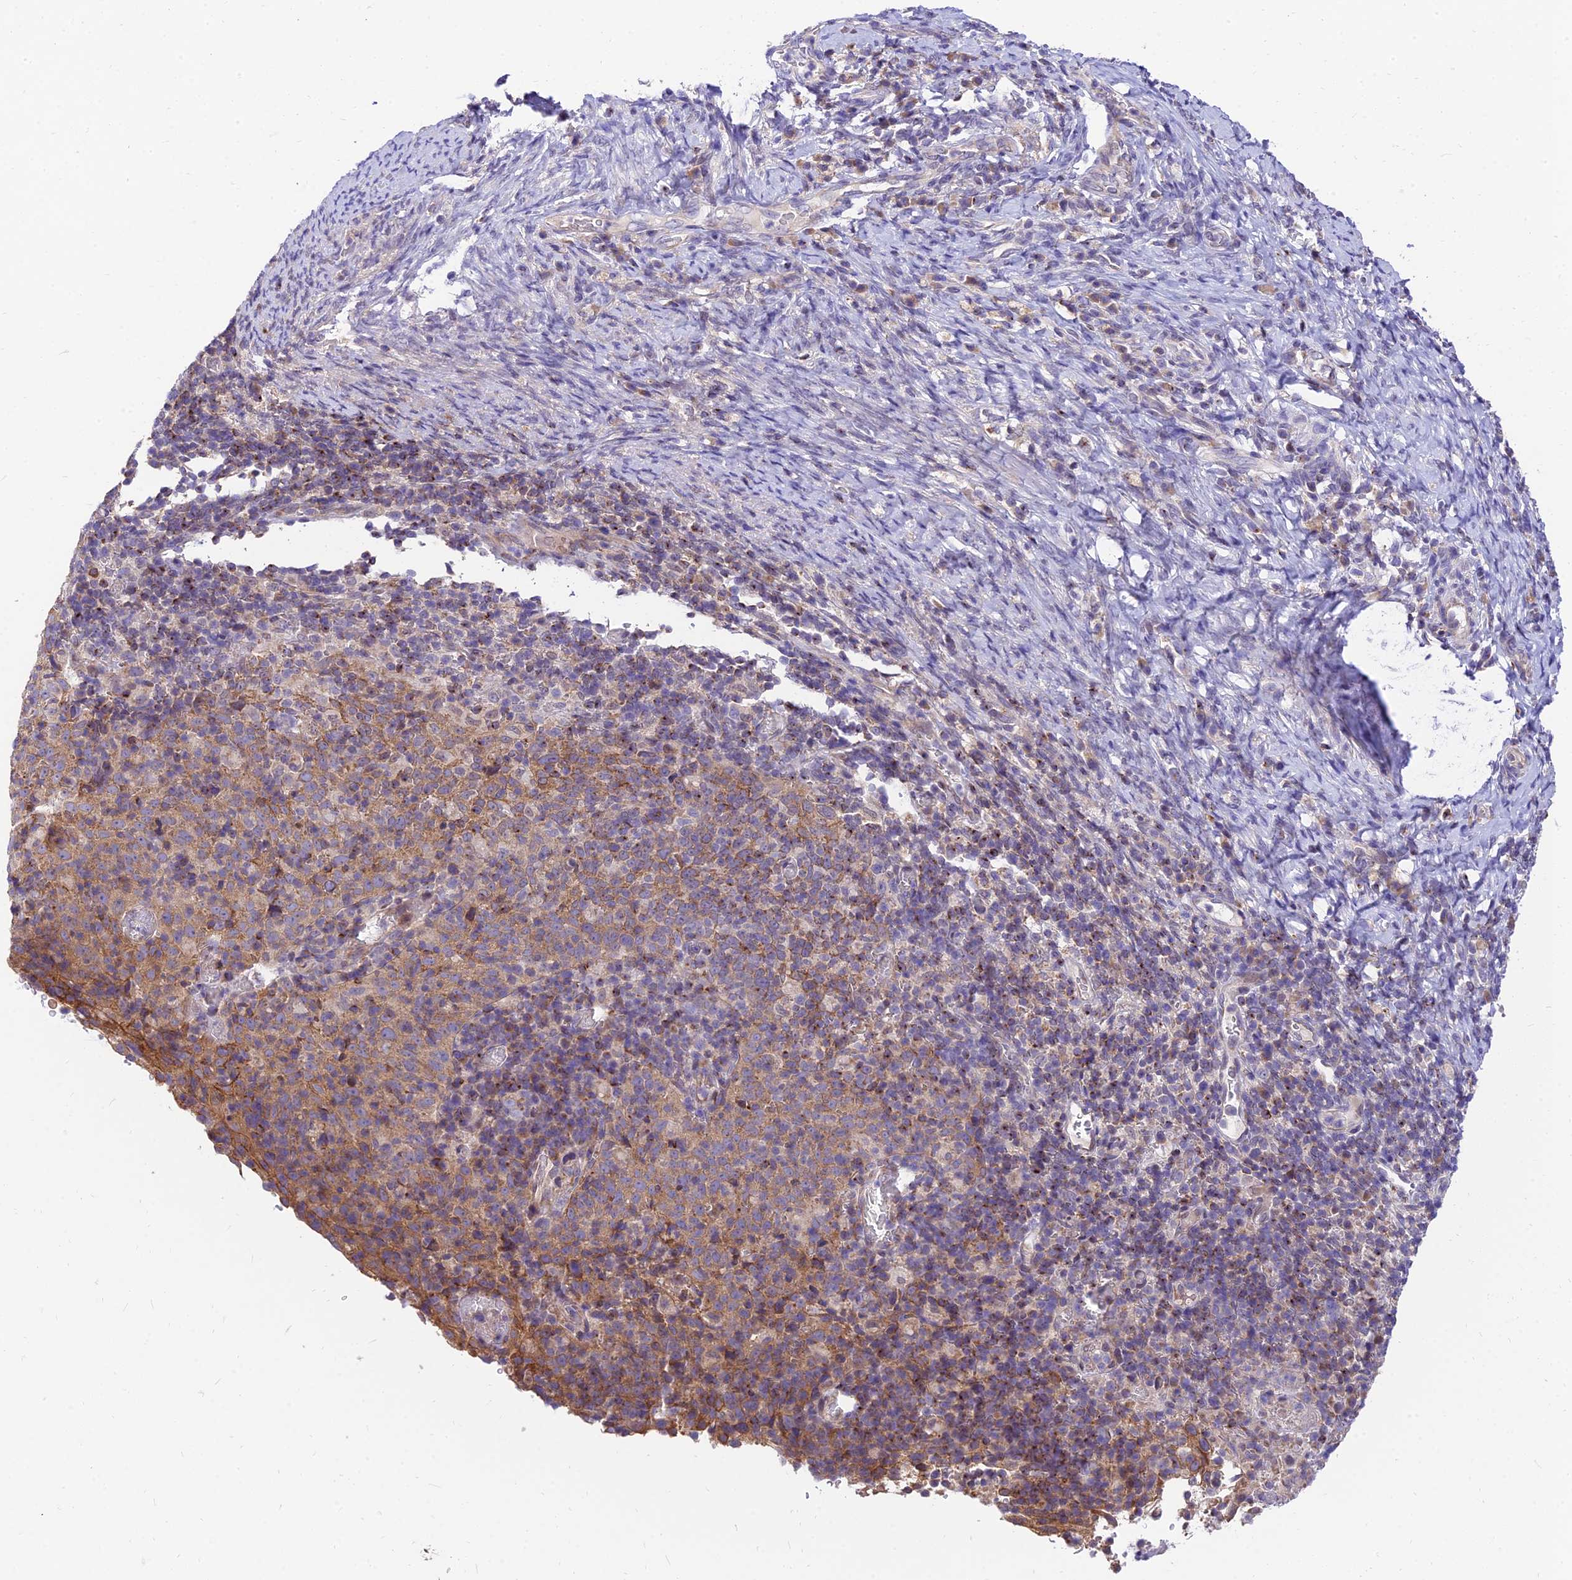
{"staining": {"intensity": "moderate", "quantity": ">75%", "location": "cytoplasmic/membranous"}, "tissue": "cervical cancer", "cell_type": "Tumor cells", "image_type": "cancer", "snomed": [{"axis": "morphology", "description": "Squamous cell carcinoma, NOS"}, {"axis": "topography", "description": "Cervix"}], "caption": "A high-resolution micrograph shows immunohistochemistry staining of cervical cancer (squamous cell carcinoma), which demonstrates moderate cytoplasmic/membranous staining in about >75% of tumor cells.", "gene": "C6orf132", "patient": {"sex": "female", "age": 52}}